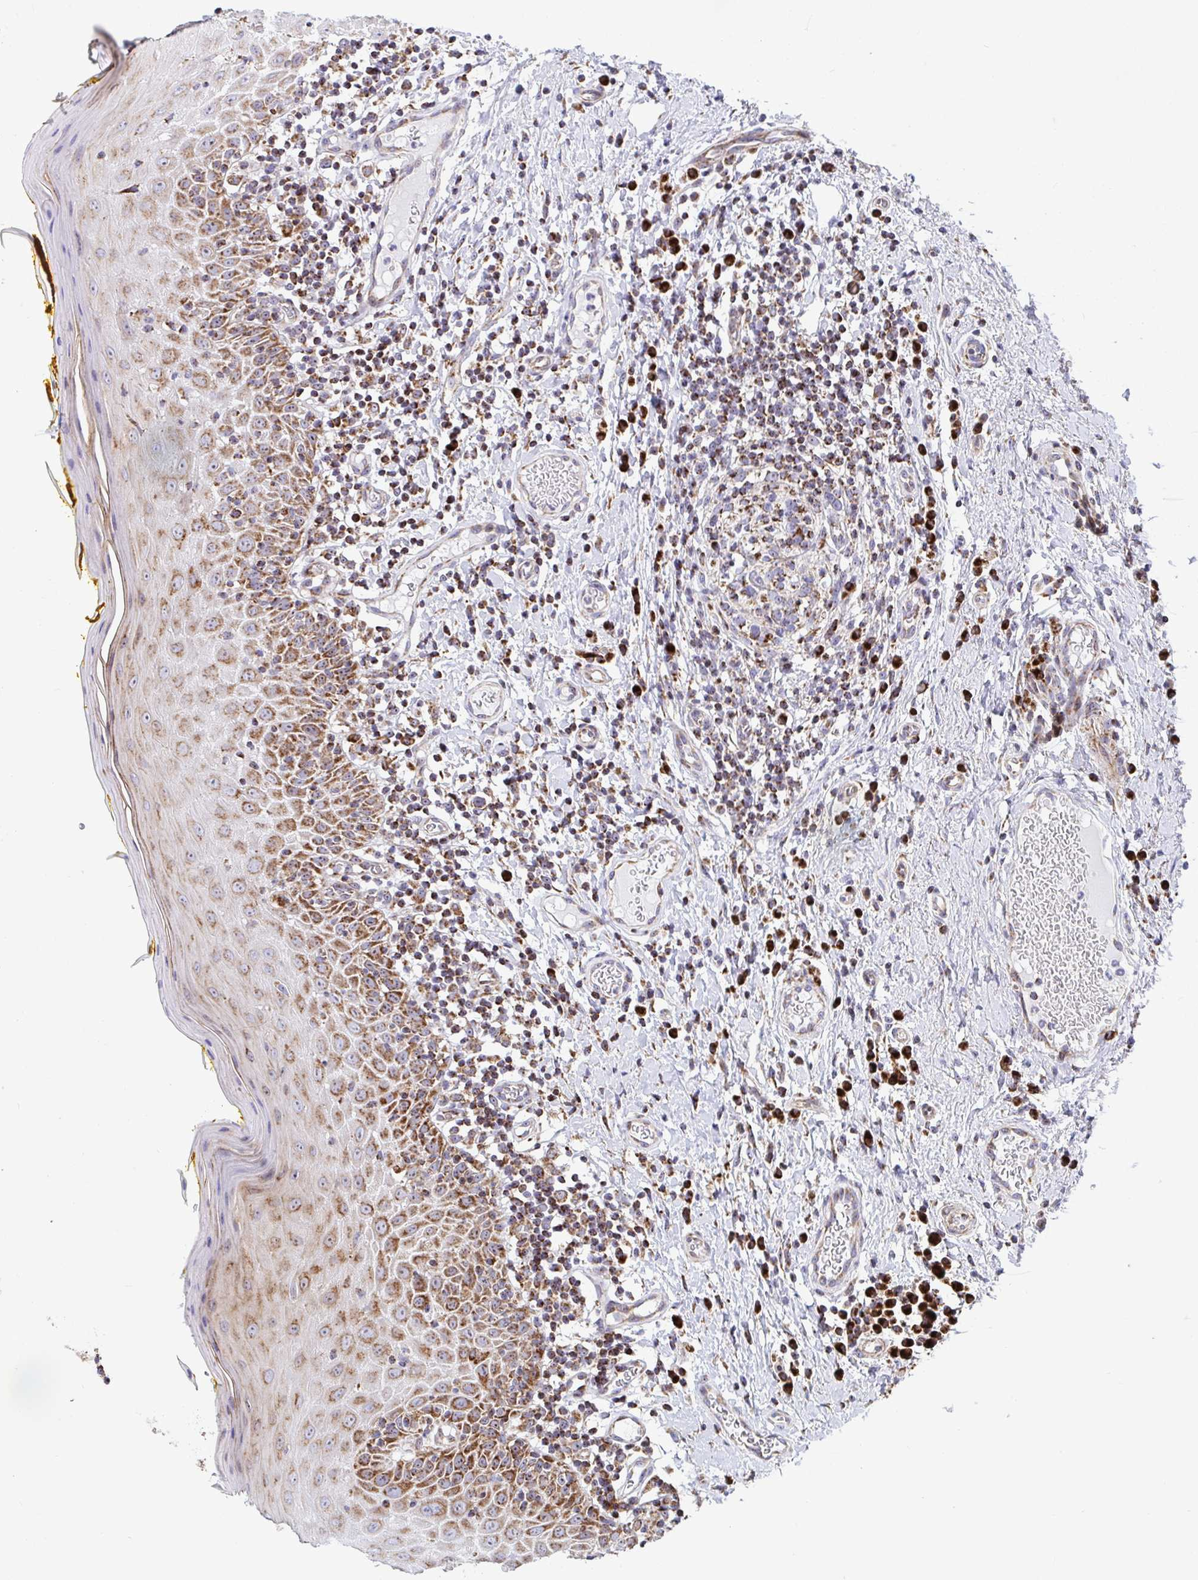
{"staining": {"intensity": "strong", "quantity": ">75%", "location": "cytoplasmic/membranous"}, "tissue": "oral mucosa", "cell_type": "Squamous epithelial cells", "image_type": "normal", "snomed": [{"axis": "morphology", "description": "Normal tissue, NOS"}, {"axis": "topography", "description": "Oral tissue"}, {"axis": "topography", "description": "Tounge, NOS"}], "caption": "Oral mucosa stained with DAB immunohistochemistry reveals high levels of strong cytoplasmic/membranous expression in about >75% of squamous epithelial cells.", "gene": "ATP5MJ", "patient": {"sex": "female", "age": 58}}